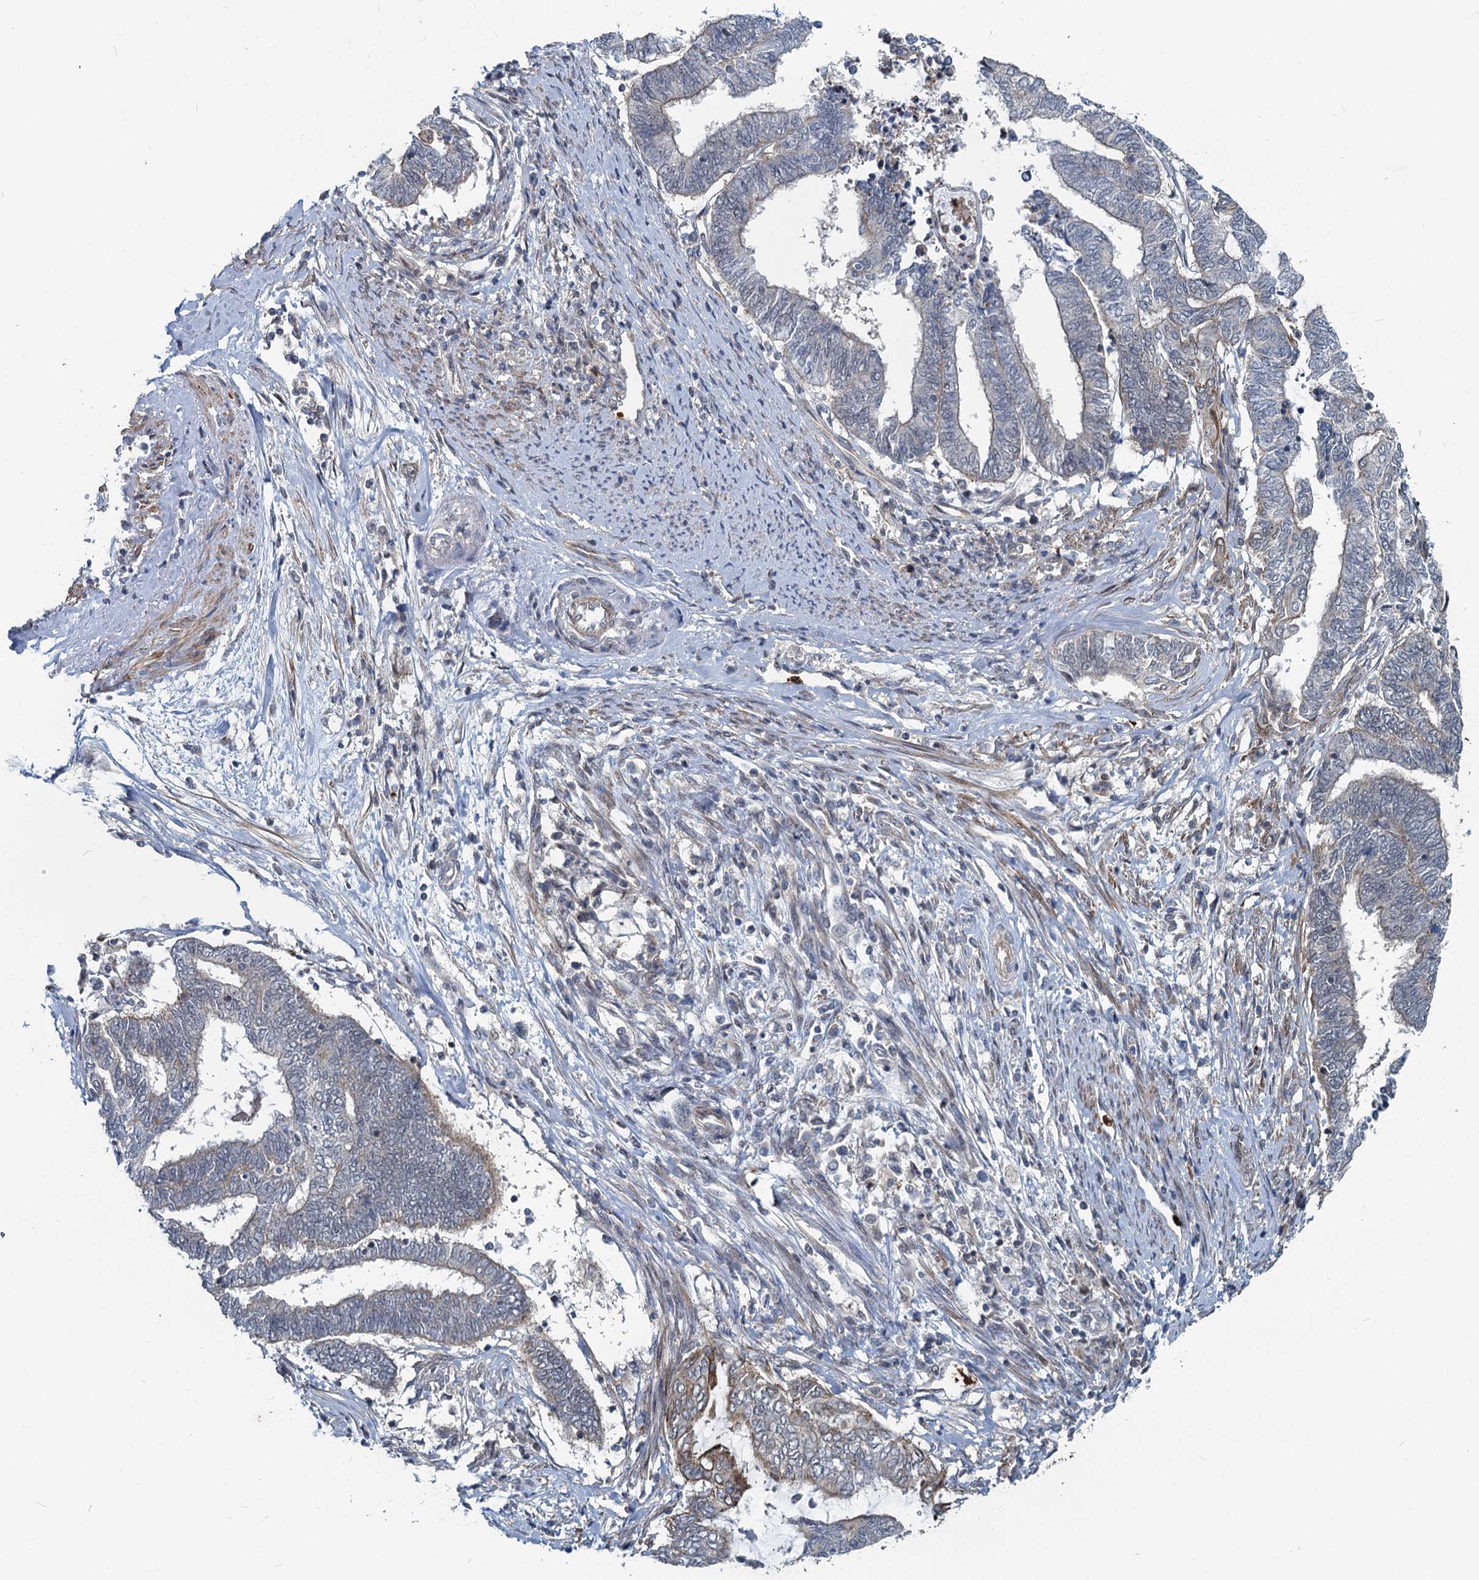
{"staining": {"intensity": "moderate", "quantity": "<25%", "location": "cytoplasmic/membranous"}, "tissue": "endometrial cancer", "cell_type": "Tumor cells", "image_type": "cancer", "snomed": [{"axis": "morphology", "description": "Adenocarcinoma, NOS"}, {"axis": "topography", "description": "Uterus"}, {"axis": "topography", "description": "Endometrium"}], "caption": "Immunohistochemistry staining of adenocarcinoma (endometrial), which displays low levels of moderate cytoplasmic/membranous staining in about <25% of tumor cells indicating moderate cytoplasmic/membranous protein expression. The staining was performed using DAB (3,3'-diaminobenzidine) (brown) for protein detection and nuclei were counterstained in hematoxylin (blue).", "gene": "ADCY2", "patient": {"sex": "female", "age": 70}}